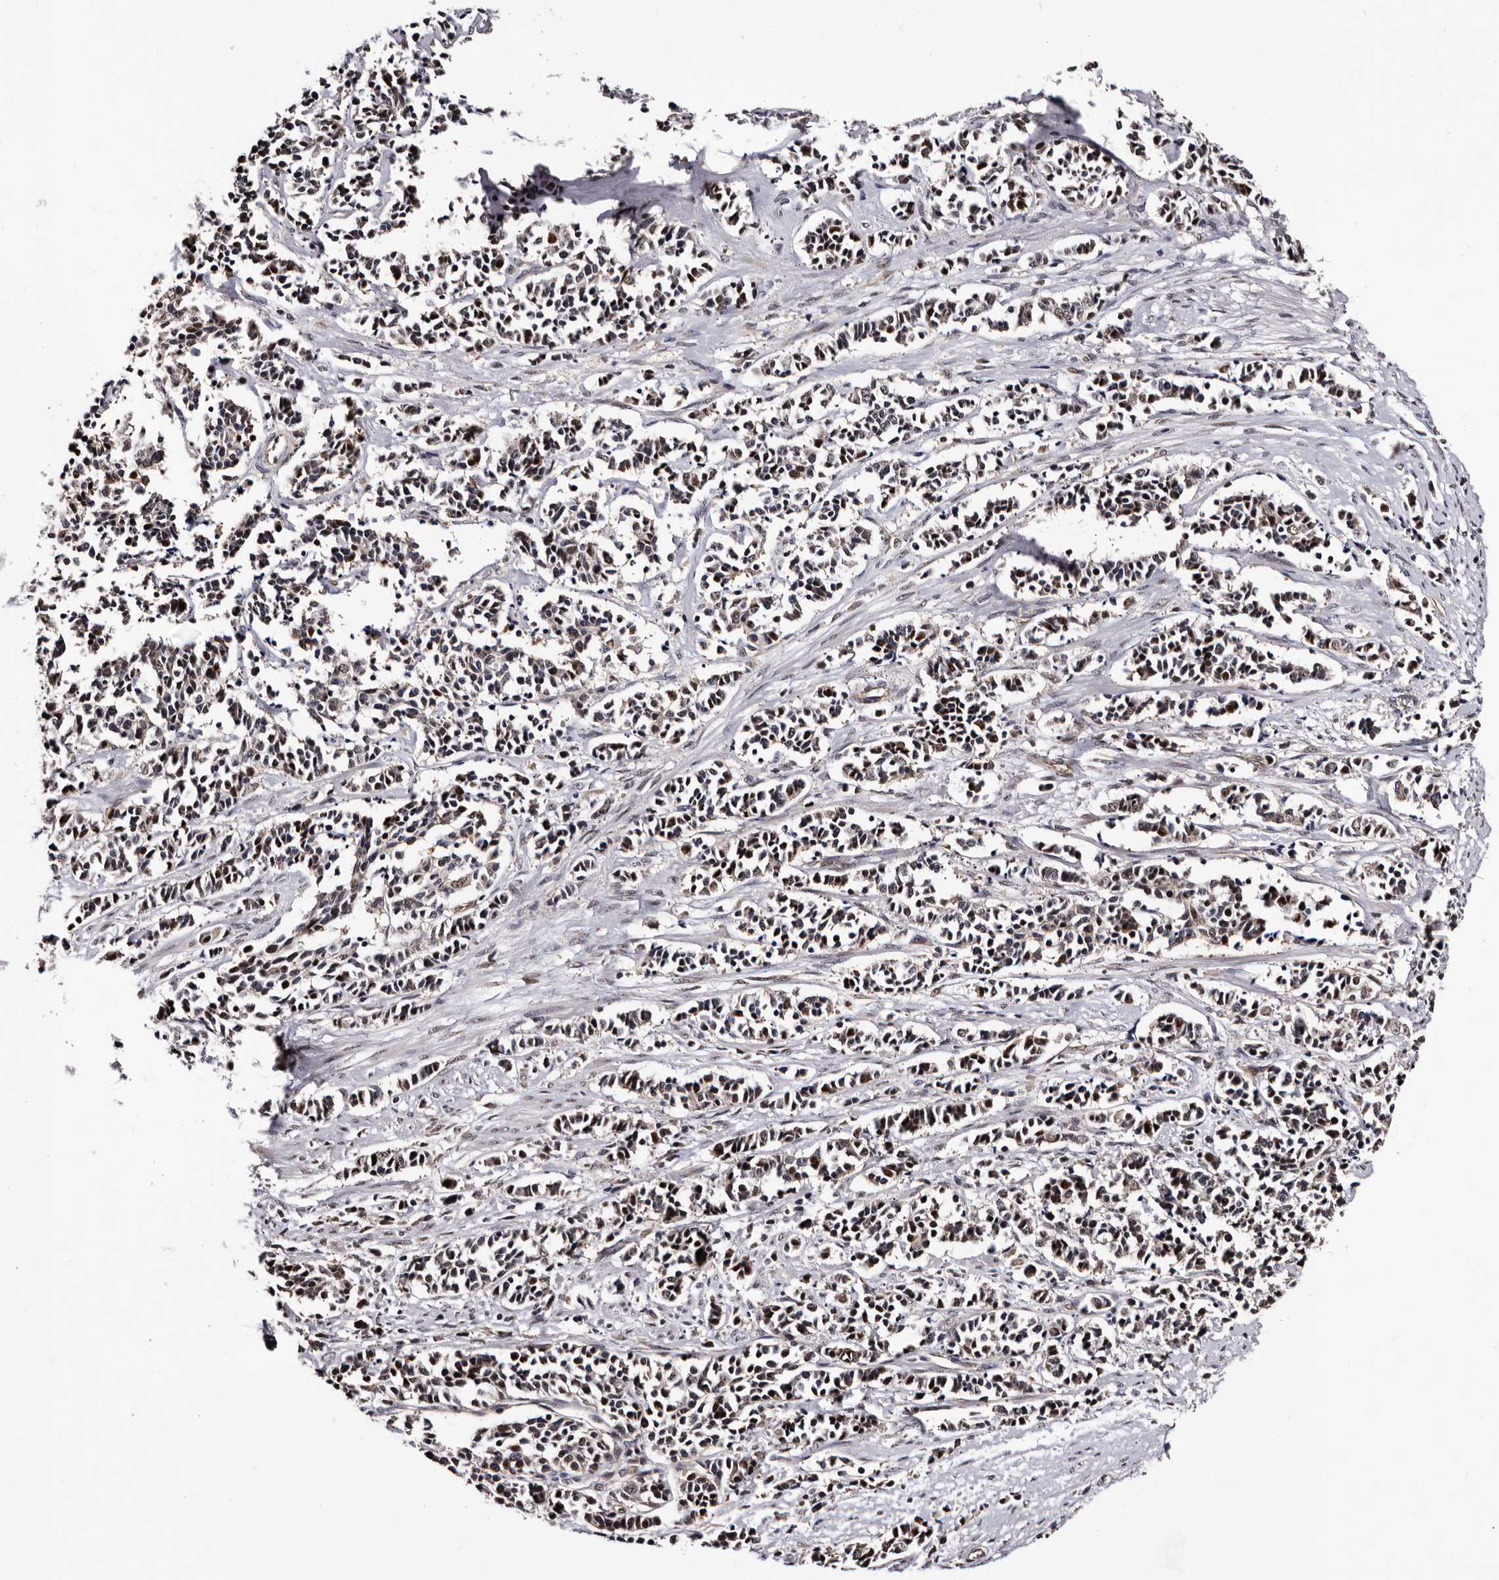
{"staining": {"intensity": "moderate", "quantity": "25%-75%", "location": "nuclear"}, "tissue": "cervical cancer", "cell_type": "Tumor cells", "image_type": "cancer", "snomed": [{"axis": "morphology", "description": "Normal tissue, NOS"}, {"axis": "morphology", "description": "Squamous cell carcinoma, NOS"}, {"axis": "topography", "description": "Cervix"}], "caption": "This histopathology image demonstrates squamous cell carcinoma (cervical) stained with immunohistochemistry to label a protein in brown. The nuclear of tumor cells show moderate positivity for the protein. Nuclei are counter-stained blue.", "gene": "GLRX3", "patient": {"sex": "female", "age": 35}}